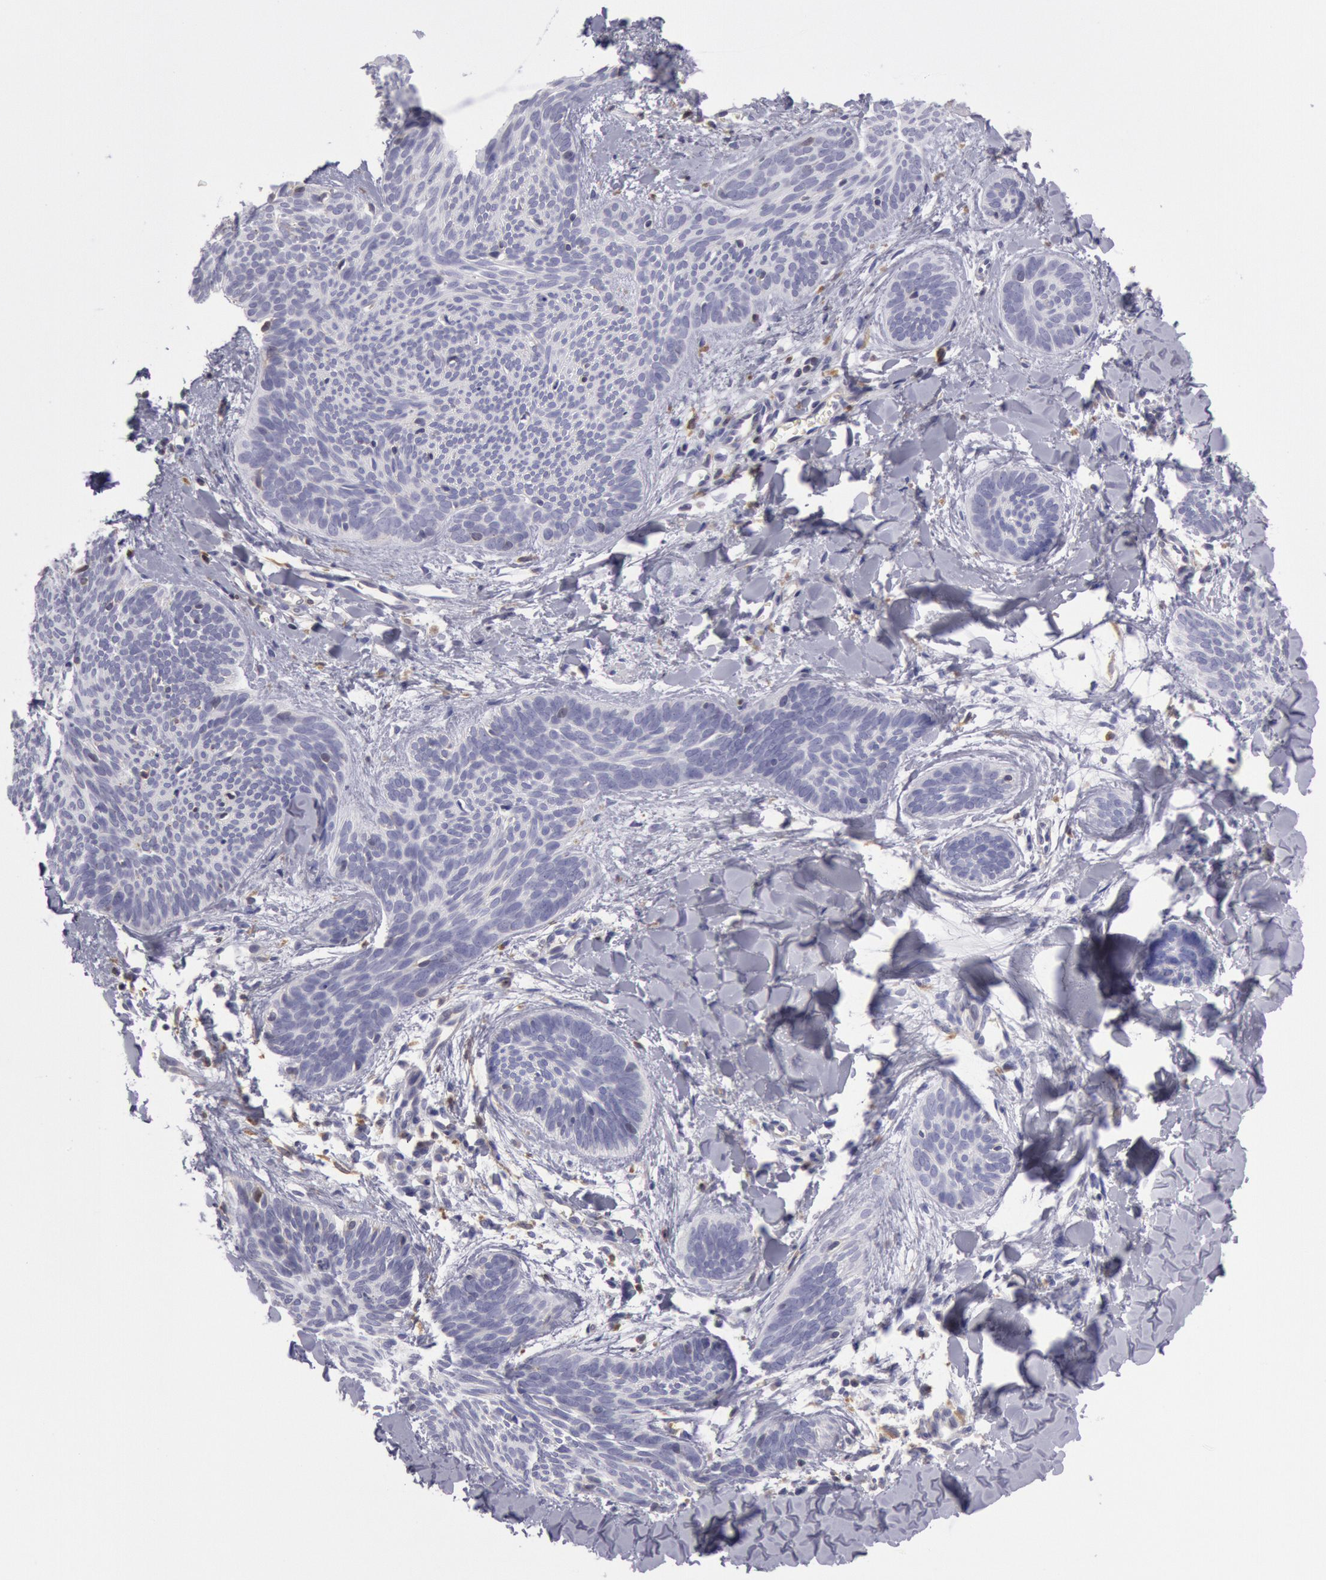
{"staining": {"intensity": "negative", "quantity": "none", "location": "none"}, "tissue": "skin cancer", "cell_type": "Tumor cells", "image_type": "cancer", "snomed": [{"axis": "morphology", "description": "Basal cell carcinoma"}, {"axis": "topography", "description": "Skin"}], "caption": "Immunohistochemistry micrograph of neoplastic tissue: human basal cell carcinoma (skin) stained with DAB exhibits no significant protein staining in tumor cells.", "gene": "RAB27A", "patient": {"sex": "female", "age": 81}}